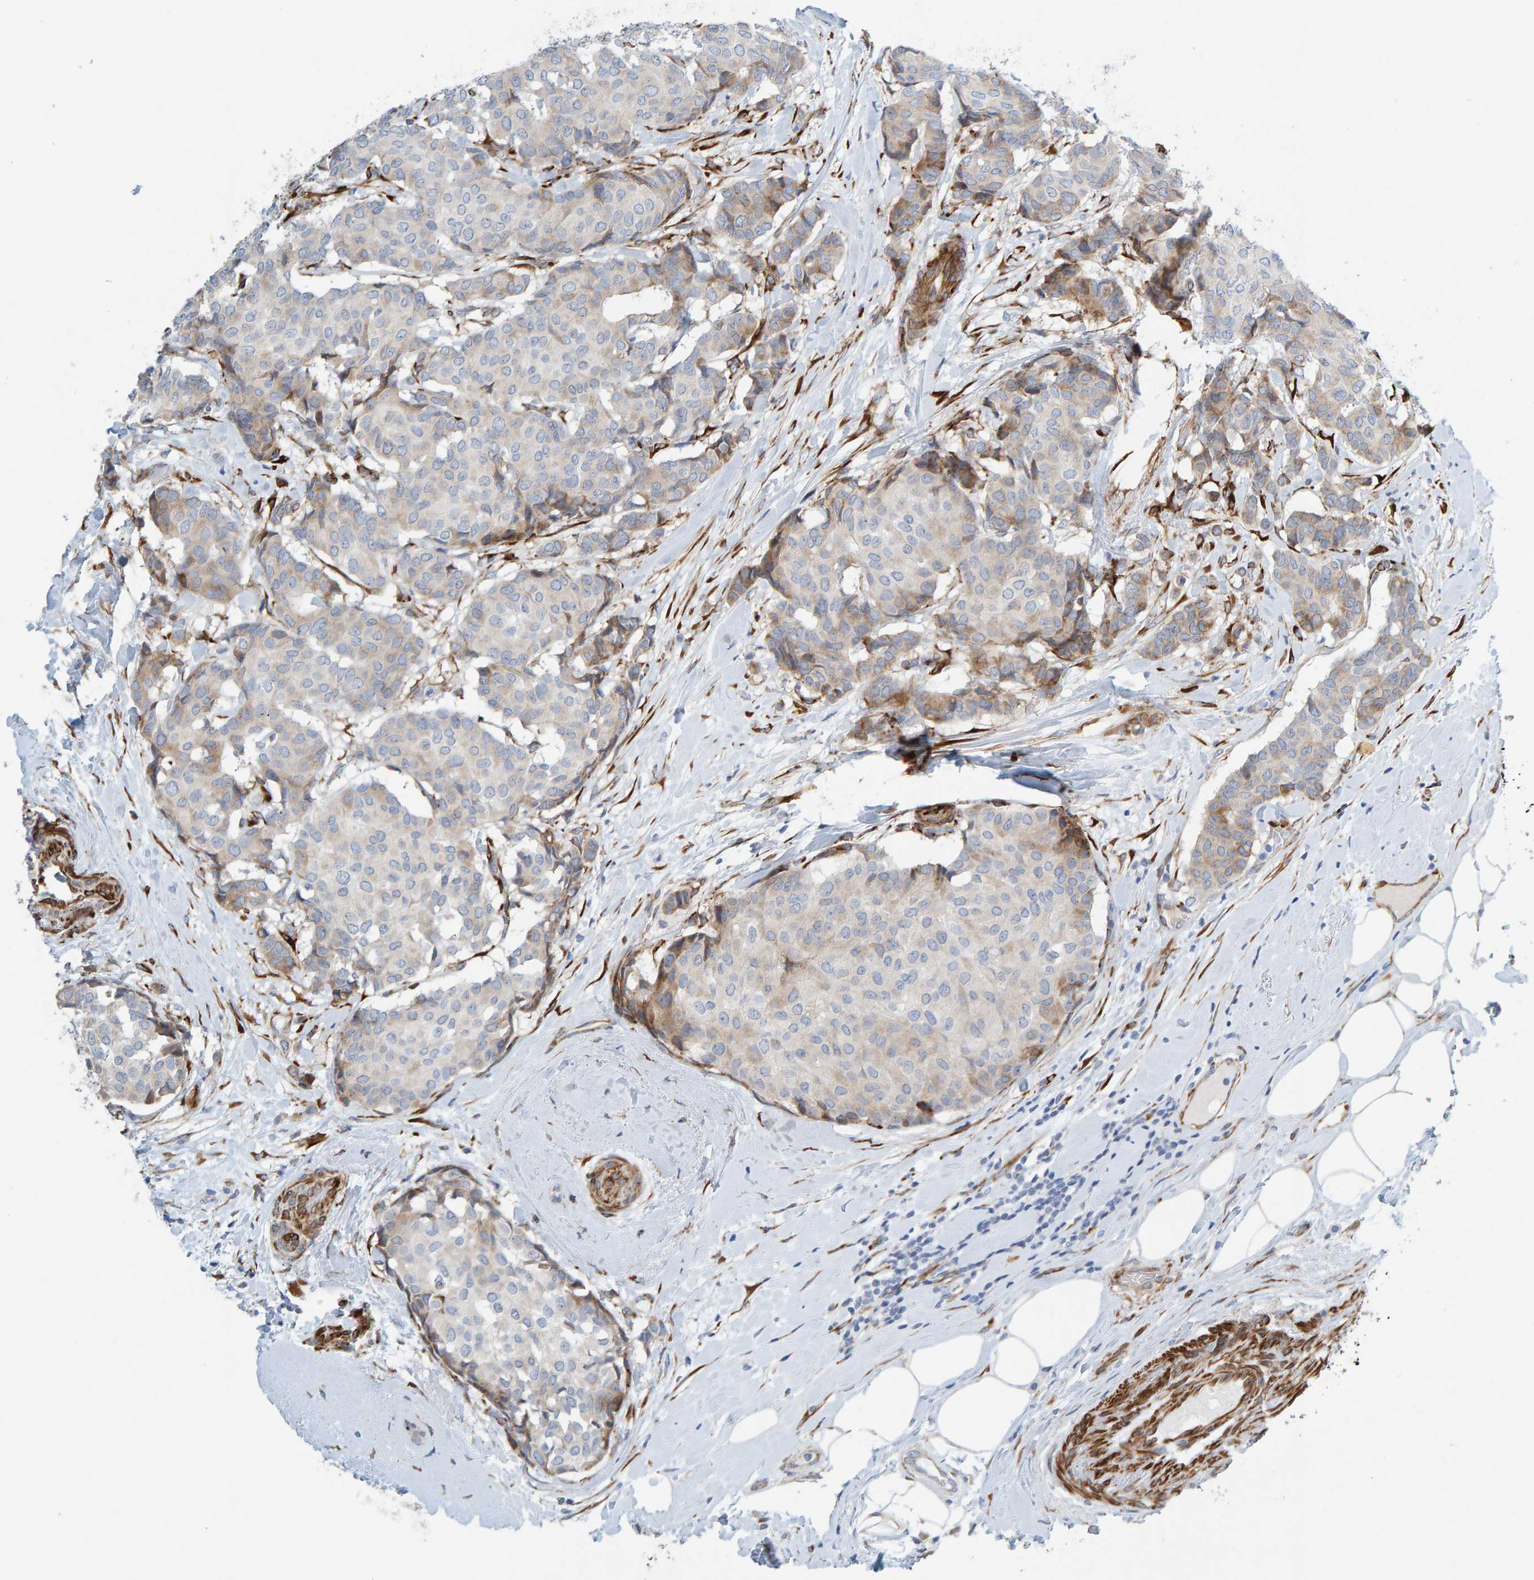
{"staining": {"intensity": "weak", "quantity": "<25%", "location": "cytoplasmic/membranous"}, "tissue": "breast cancer", "cell_type": "Tumor cells", "image_type": "cancer", "snomed": [{"axis": "morphology", "description": "Duct carcinoma"}, {"axis": "topography", "description": "Breast"}], "caption": "The micrograph shows no significant expression in tumor cells of breast cancer (intraductal carcinoma). (DAB immunohistochemistry (IHC), high magnification).", "gene": "MMP16", "patient": {"sex": "female", "age": 75}}